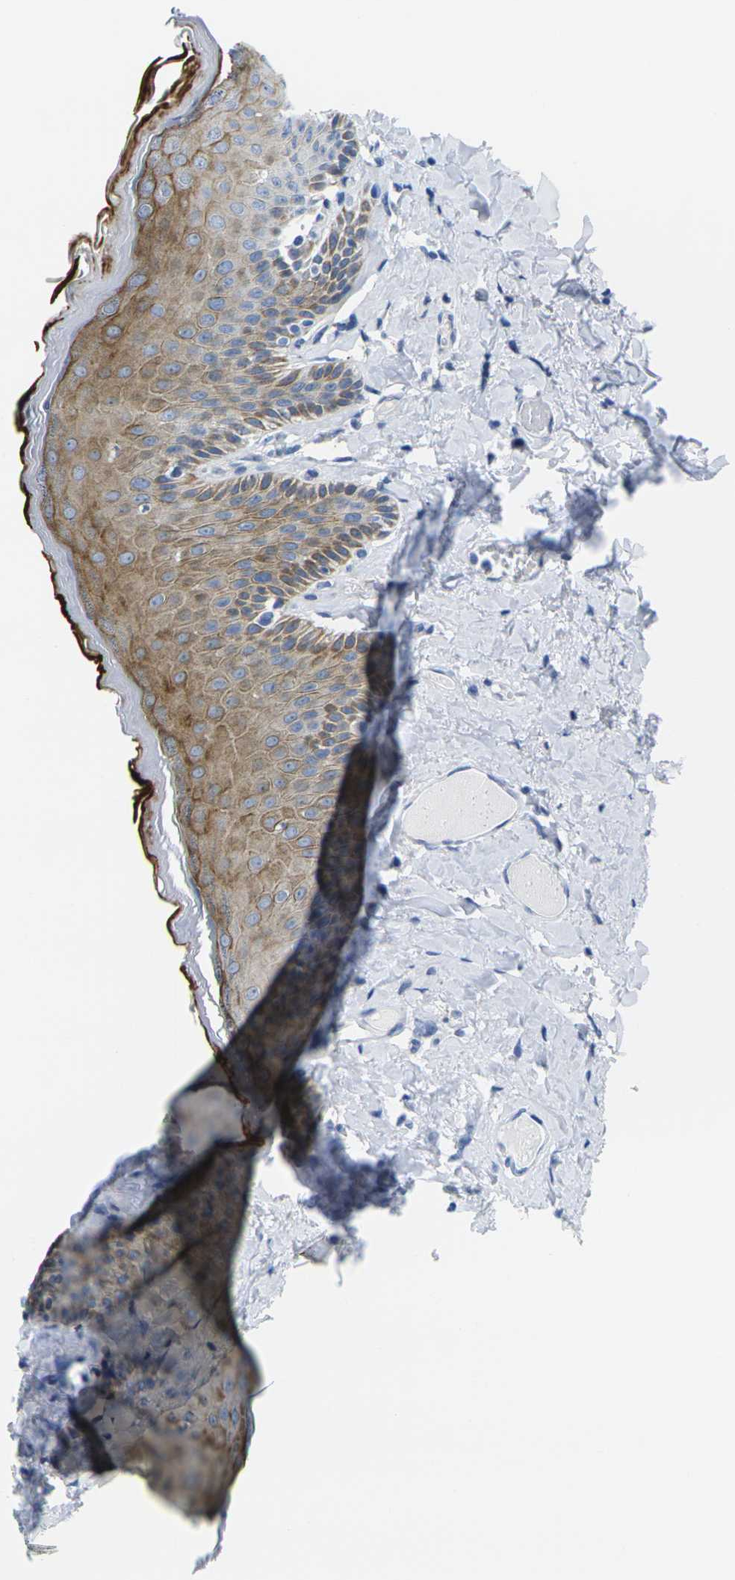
{"staining": {"intensity": "moderate", "quantity": "25%-75%", "location": "cytoplasmic/membranous"}, "tissue": "skin", "cell_type": "Epidermal cells", "image_type": "normal", "snomed": [{"axis": "morphology", "description": "Normal tissue, NOS"}, {"axis": "topography", "description": "Anal"}], "caption": "Skin stained with immunohistochemistry demonstrates moderate cytoplasmic/membranous staining in approximately 25%-75% of epidermal cells.", "gene": "CRK", "patient": {"sex": "male", "age": 69}}